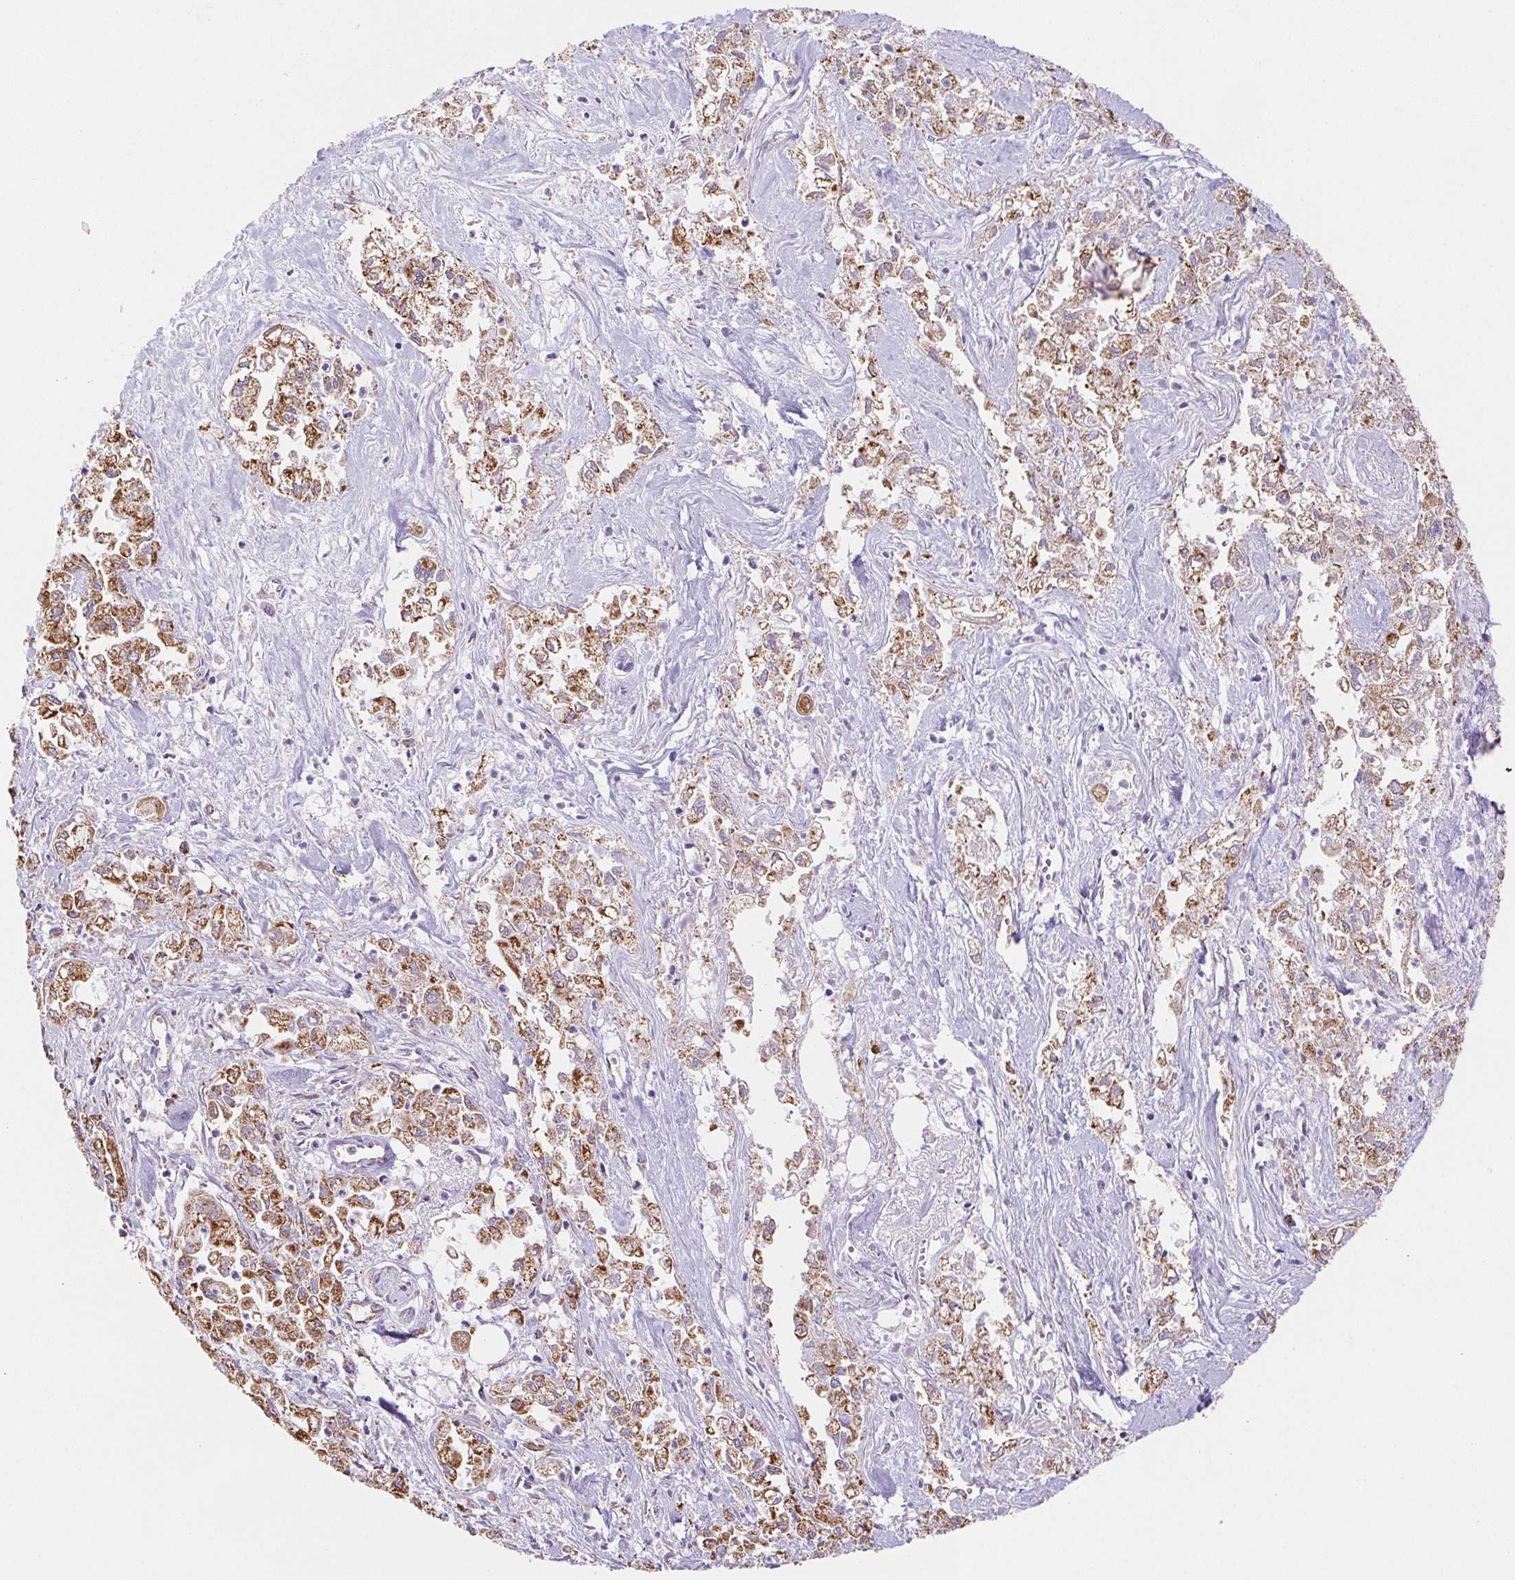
{"staining": {"intensity": "moderate", "quantity": ">75%", "location": "cytoplasmic/membranous"}, "tissue": "pancreatic cancer", "cell_type": "Tumor cells", "image_type": "cancer", "snomed": [{"axis": "morphology", "description": "Adenocarcinoma, NOS"}, {"axis": "topography", "description": "Pancreas"}], "caption": "There is medium levels of moderate cytoplasmic/membranous positivity in tumor cells of pancreatic adenocarcinoma, as demonstrated by immunohistochemical staining (brown color).", "gene": "NIPSNAP2", "patient": {"sex": "male", "age": 72}}